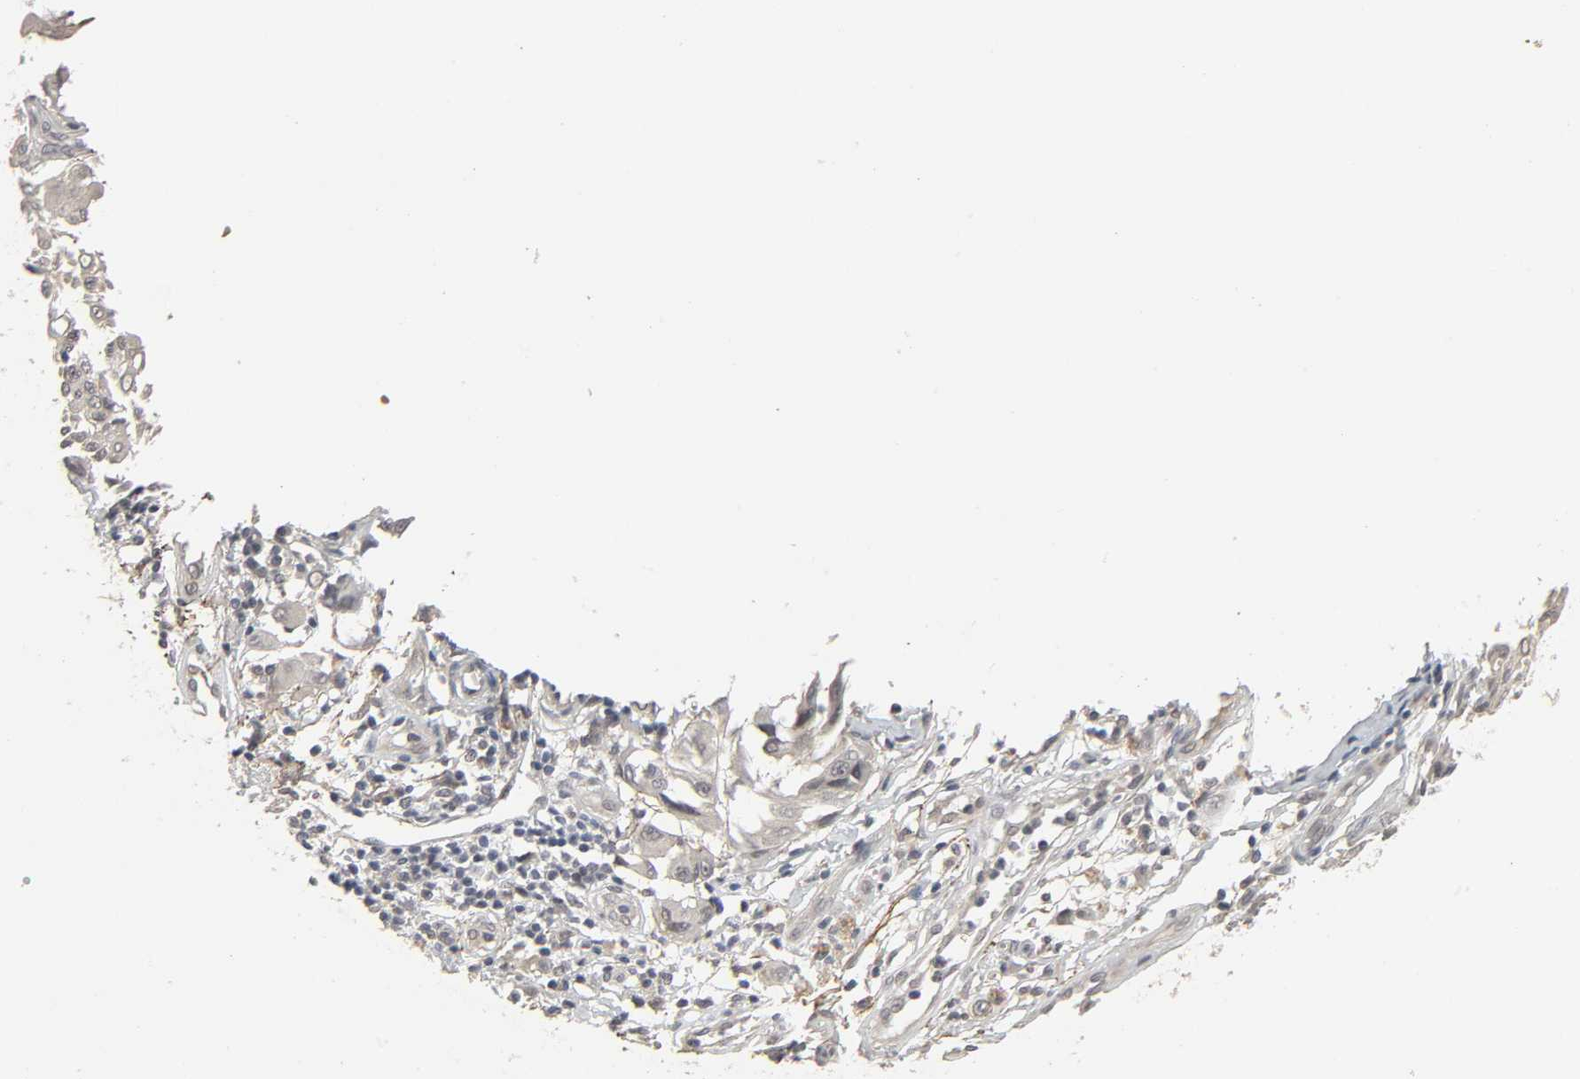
{"staining": {"intensity": "negative", "quantity": "none", "location": "none"}, "tissue": "melanoma", "cell_type": "Tumor cells", "image_type": "cancer", "snomed": [{"axis": "morphology", "description": "Malignant melanoma, NOS"}, {"axis": "topography", "description": "Skin"}], "caption": "High power microscopy image of an immunohistochemistry micrograph of melanoma, revealing no significant positivity in tumor cells.", "gene": "ZNF222", "patient": {"sex": "male", "age": 30}}